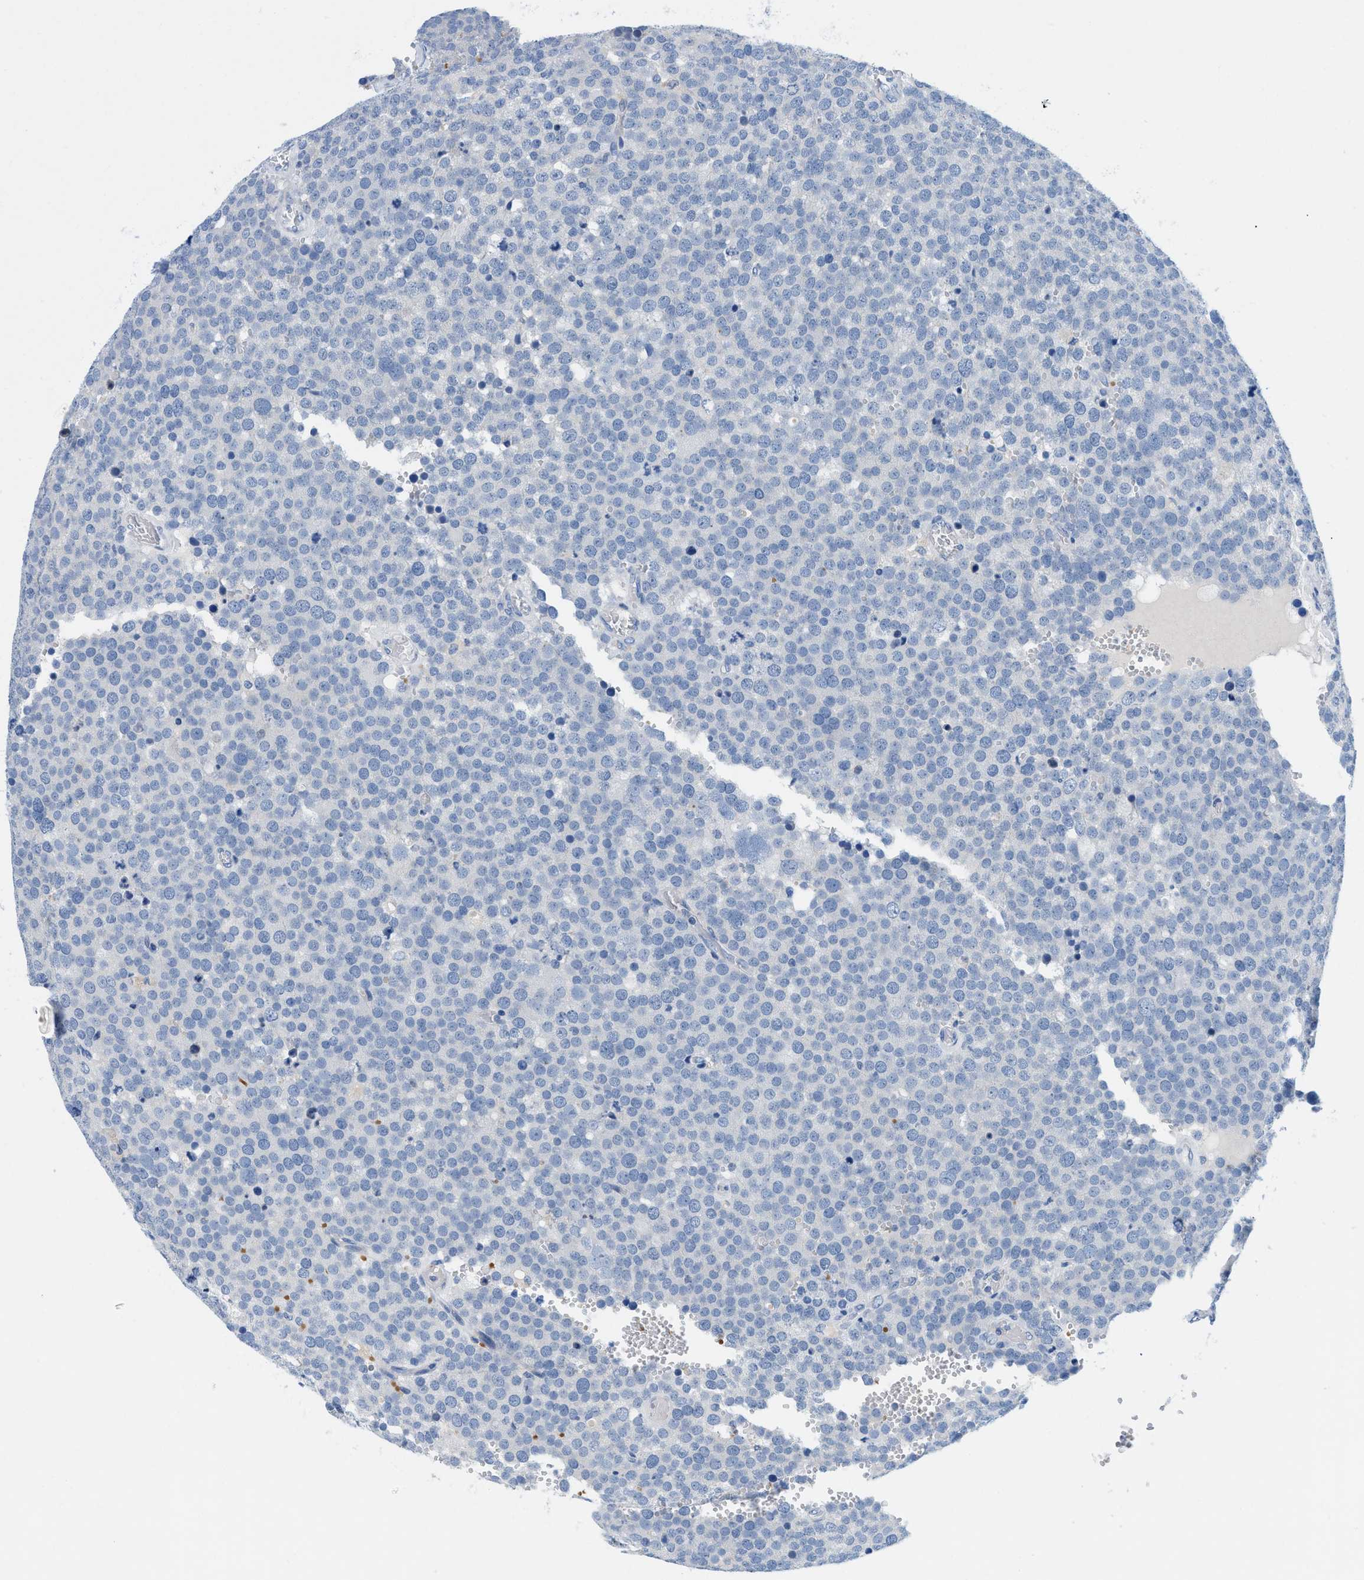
{"staining": {"intensity": "negative", "quantity": "none", "location": "none"}, "tissue": "testis cancer", "cell_type": "Tumor cells", "image_type": "cancer", "snomed": [{"axis": "morphology", "description": "Normal tissue, NOS"}, {"axis": "morphology", "description": "Seminoma, NOS"}, {"axis": "topography", "description": "Testis"}], "caption": "High magnification brightfield microscopy of testis cancer (seminoma) stained with DAB (3,3'-diaminobenzidine) (brown) and counterstained with hematoxylin (blue): tumor cells show no significant expression.", "gene": "BPGM", "patient": {"sex": "male", "age": 71}}